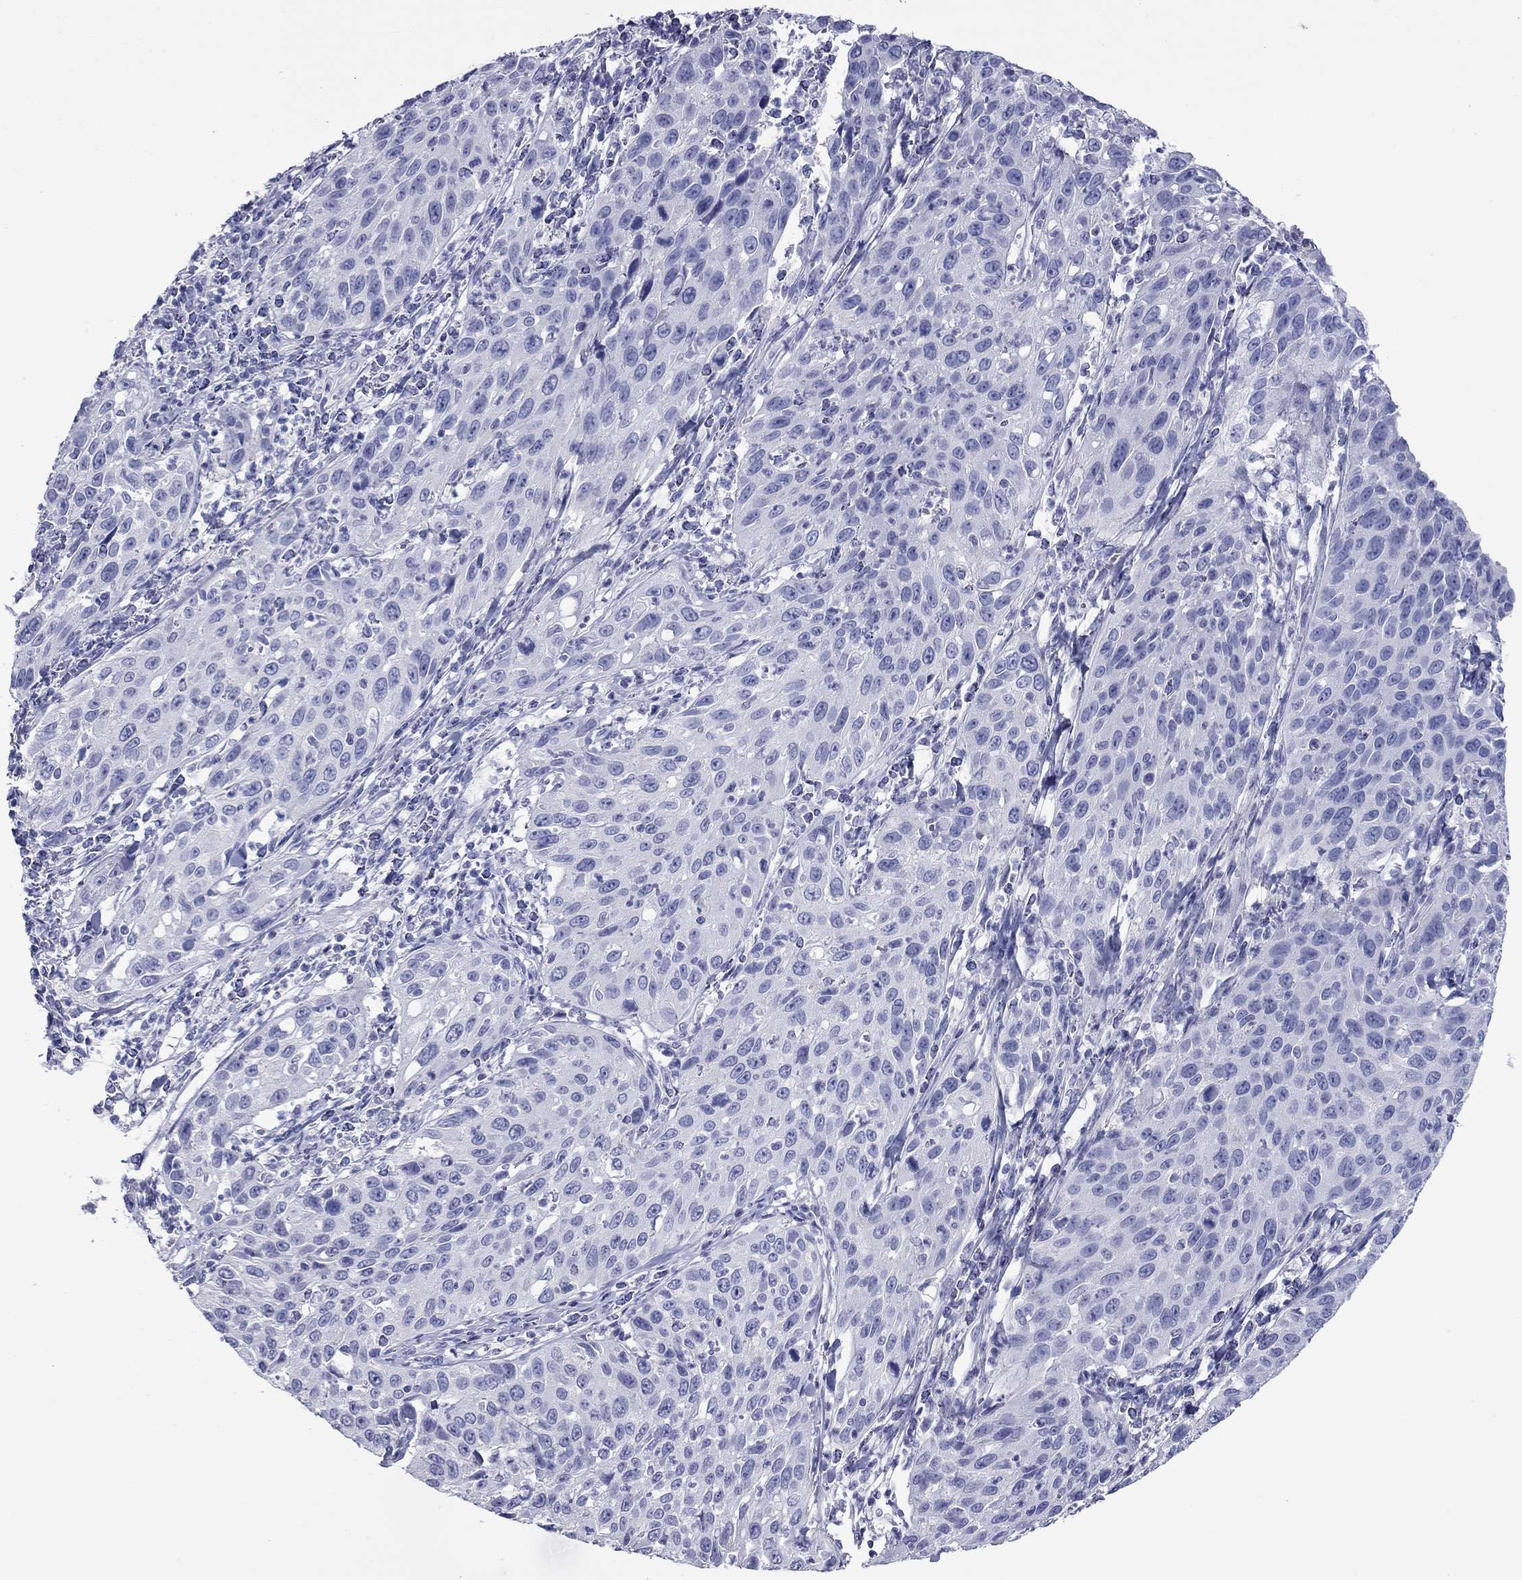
{"staining": {"intensity": "negative", "quantity": "none", "location": "none"}, "tissue": "cervical cancer", "cell_type": "Tumor cells", "image_type": "cancer", "snomed": [{"axis": "morphology", "description": "Squamous cell carcinoma, NOS"}, {"axis": "topography", "description": "Cervix"}], "caption": "Immunohistochemistry (IHC) micrograph of cervical cancer stained for a protein (brown), which reveals no expression in tumor cells.", "gene": "ACTL7B", "patient": {"sex": "female", "age": 26}}